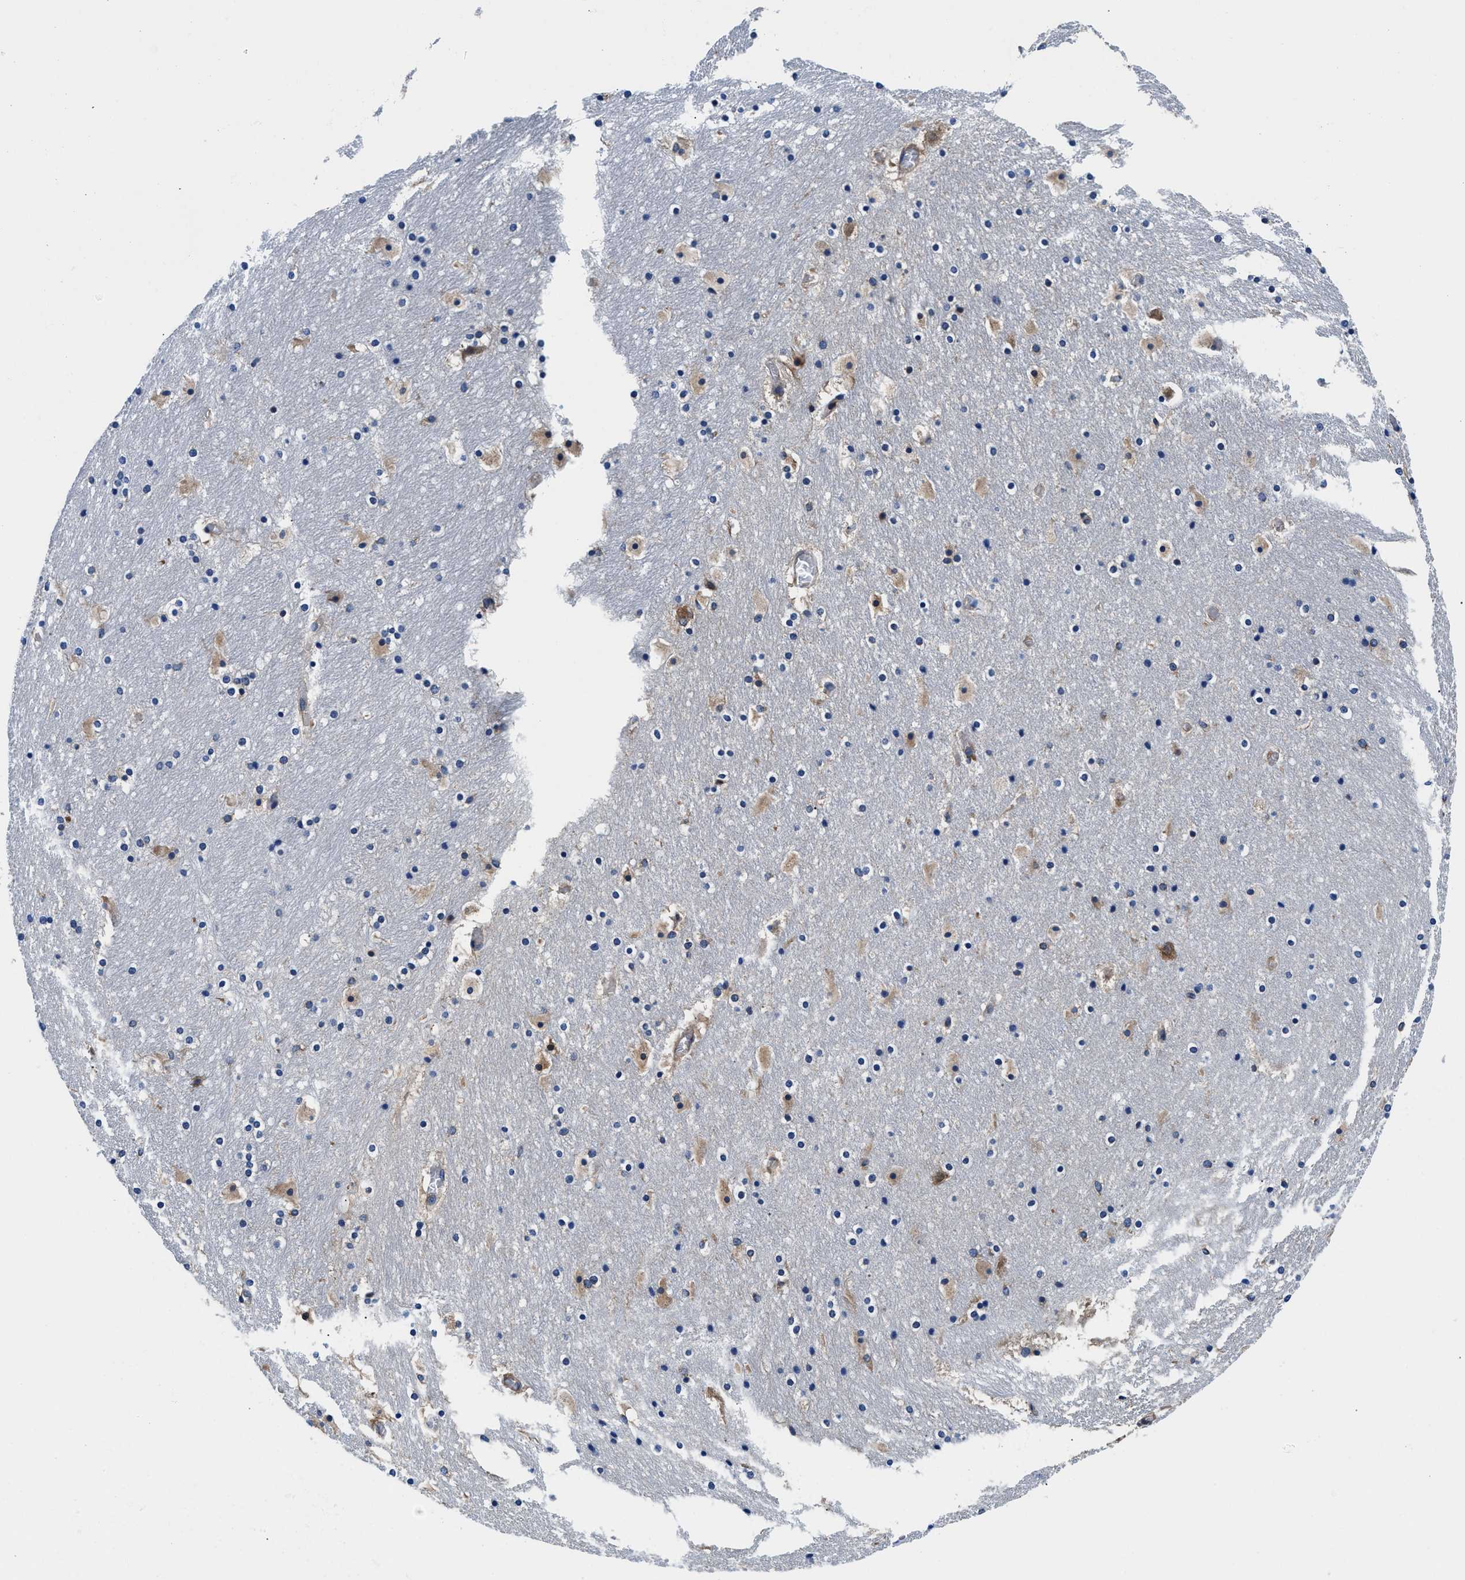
{"staining": {"intensity": "moderate", "quantity": "<25%", "location": "cytoplasmic/membranous"}, "tissue": "hippocampus", "cell_type": "Glial cells", "image_type": "normal", "snomed": [{"axis": "morphology", "description": "Normal tissue, NOS"}, {"axis": "topography", "description": "Hippocampus"}], "caption": "A brown stain shows moderate cytoplasmic/membranous positivity of a protein in glial cells of unremarkable human hippocampus. Ihc stains the protein of interest in brown and the nuclei are stained blue.", "gene": "NEU1", "patient": {"sex": "male", "age": 45}}